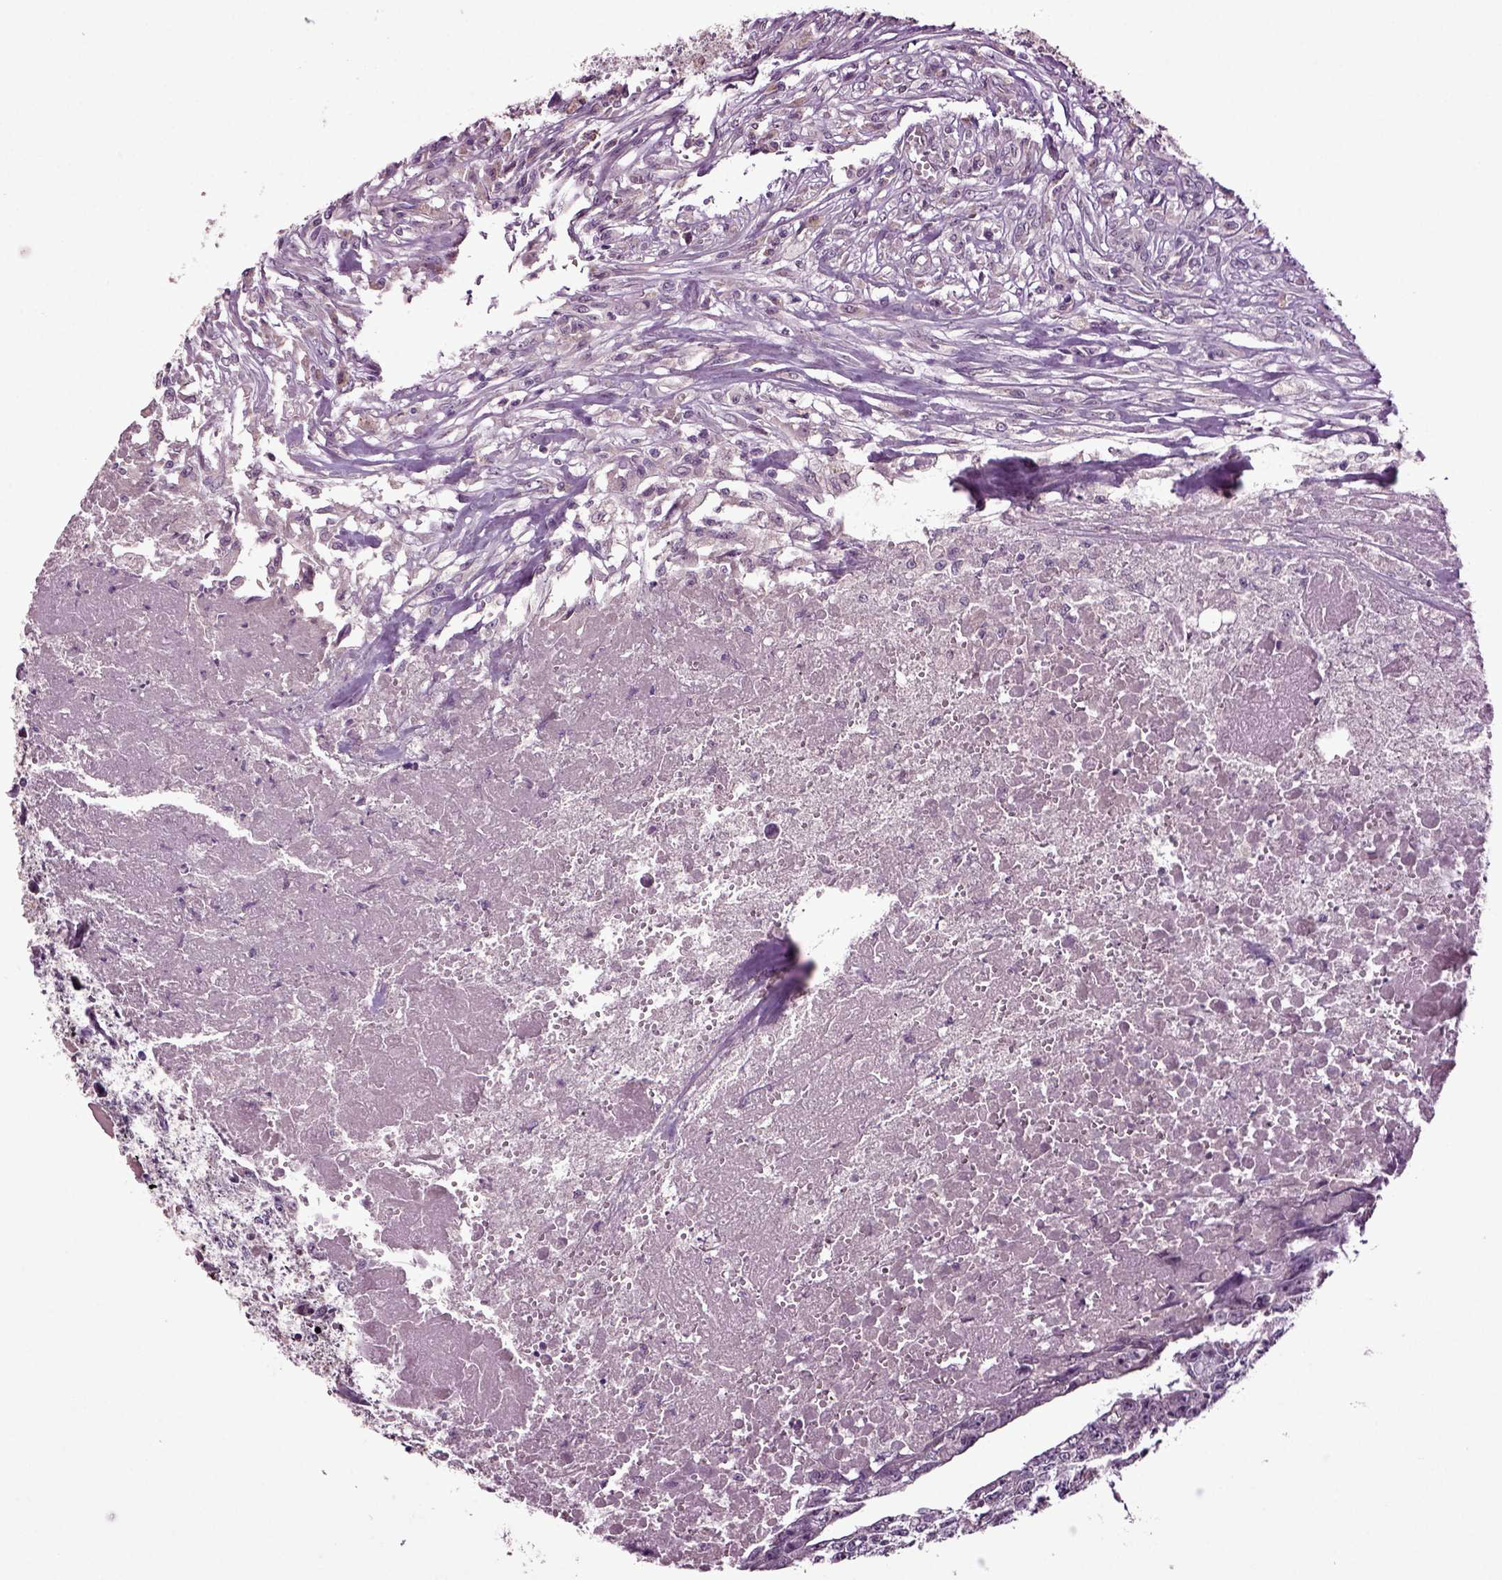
{"staining": {"intensity": "negative", "quantity": "none", "location": "none"}, "tissue": "testis cancer", "cell_type": "Tumor cells", "image_type": "cancer", "snomed": [{"axis": "morphology", "description": "Carcinoma, Embryonal, NOS"}, {"axis": "morphology", "description": "Teratoma, malignant, NOS"}, {"axis": "topography", "description": "Testis"}], "caption": "The histopathology image shows no staining of tumor cells in testis cancer (malignant teratoma). The staining is performed using DAB brown chromogen with nuclei counter-stained in using hematoxylin.", "gene": "SLC17A6", "patient": {"sex": "male", "age": 24}}